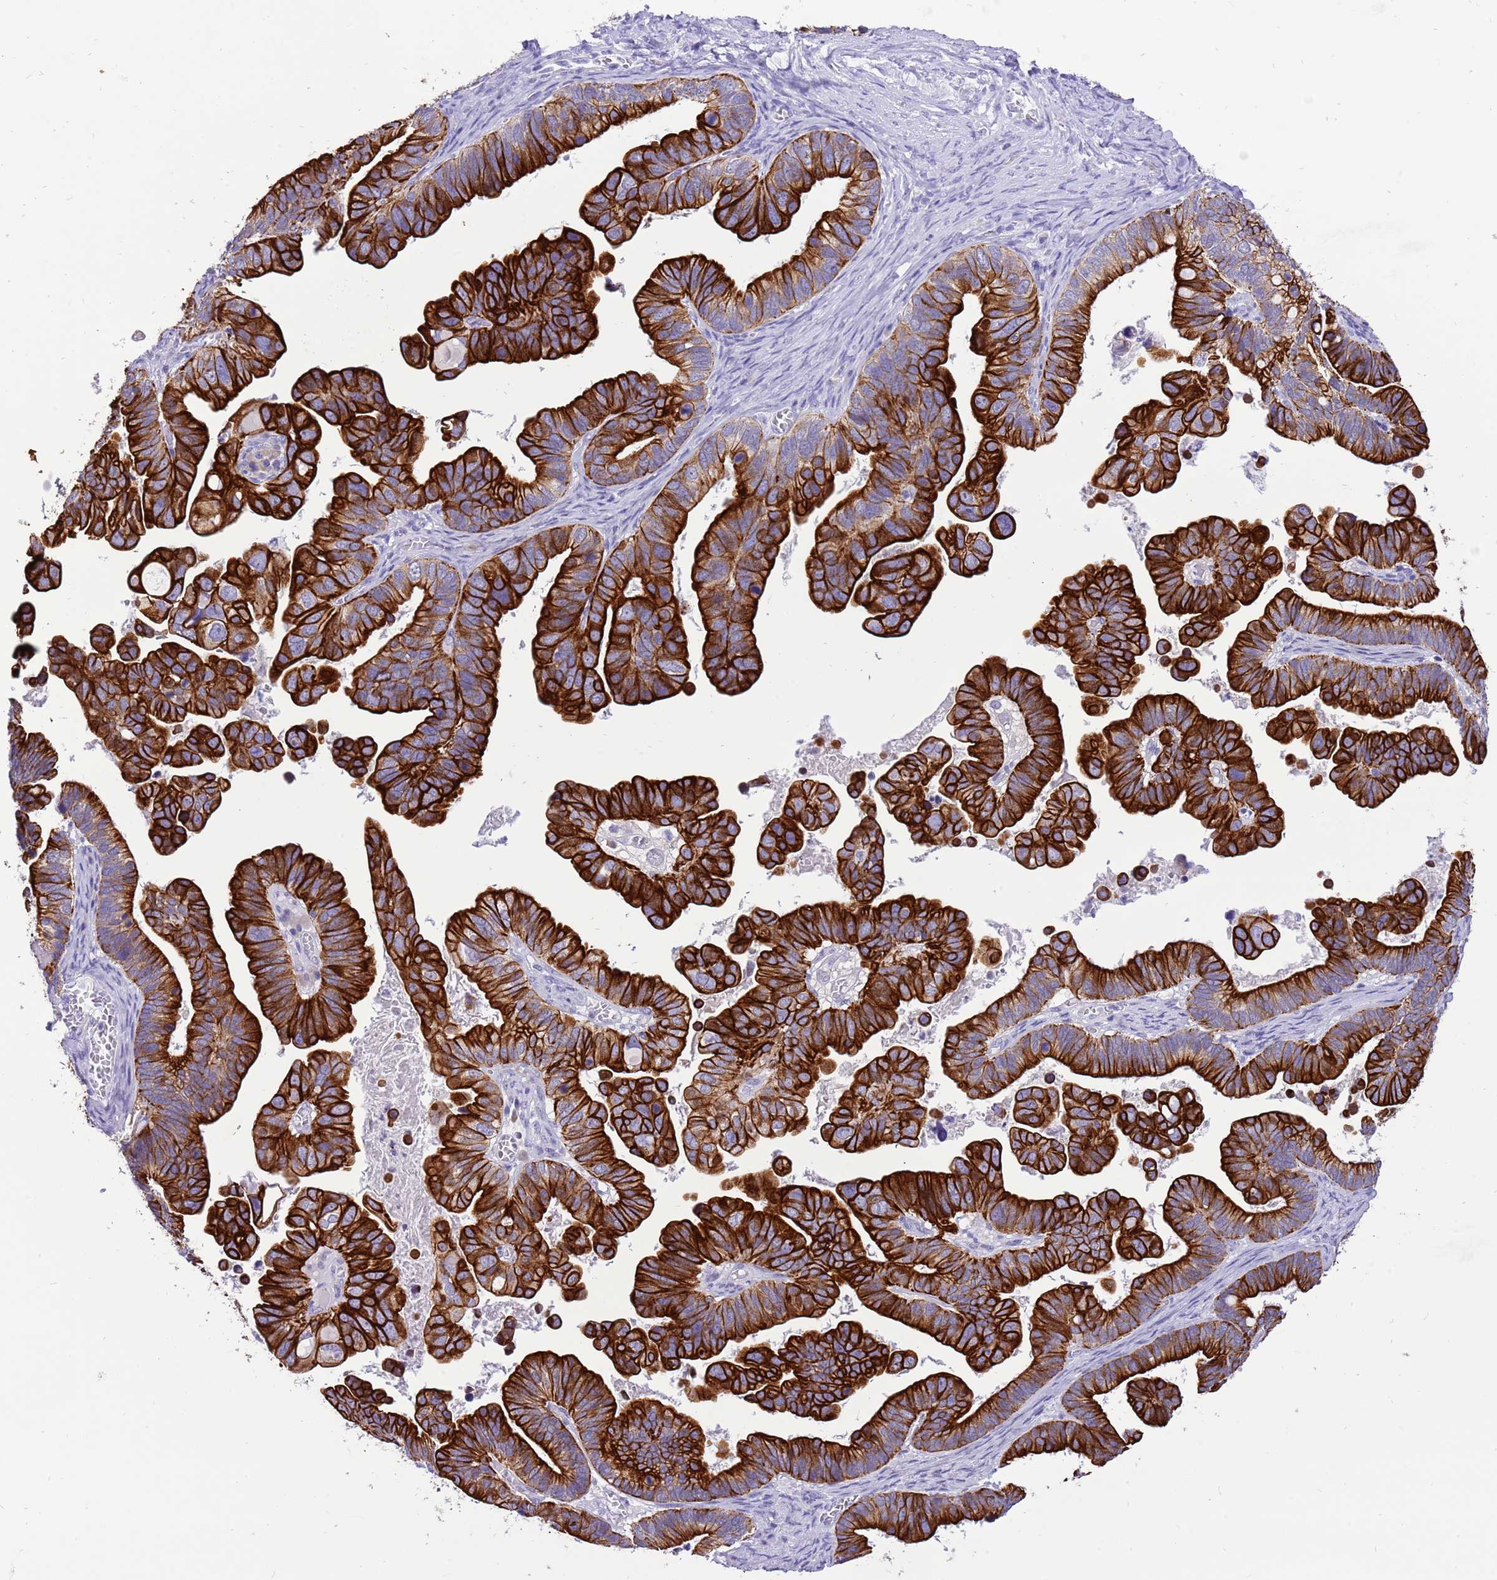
{"staining": {"intensity": "strong", "quantity": ">75%", "location": "cytoplasmic/membranous"}, "tissue": "ovarian cancer", "cell_type": "Tumor cells", "image_type": "cancer", "snomed": [{"axis": "morphology", "description": "Cystadenocarcinoma, serous, NOS"}, {"axis": "topography", "description": "Ovary"}], "caption": "Immunohistochemistry (IHC) of ovarian serous cystadenocarcinoma displays high levels of strong cytoplasmic/membranous positivity in approximately >75% of tumor cells.", "gene": "R3HDM4", "patient": {"sex": "female", "age": 56}}